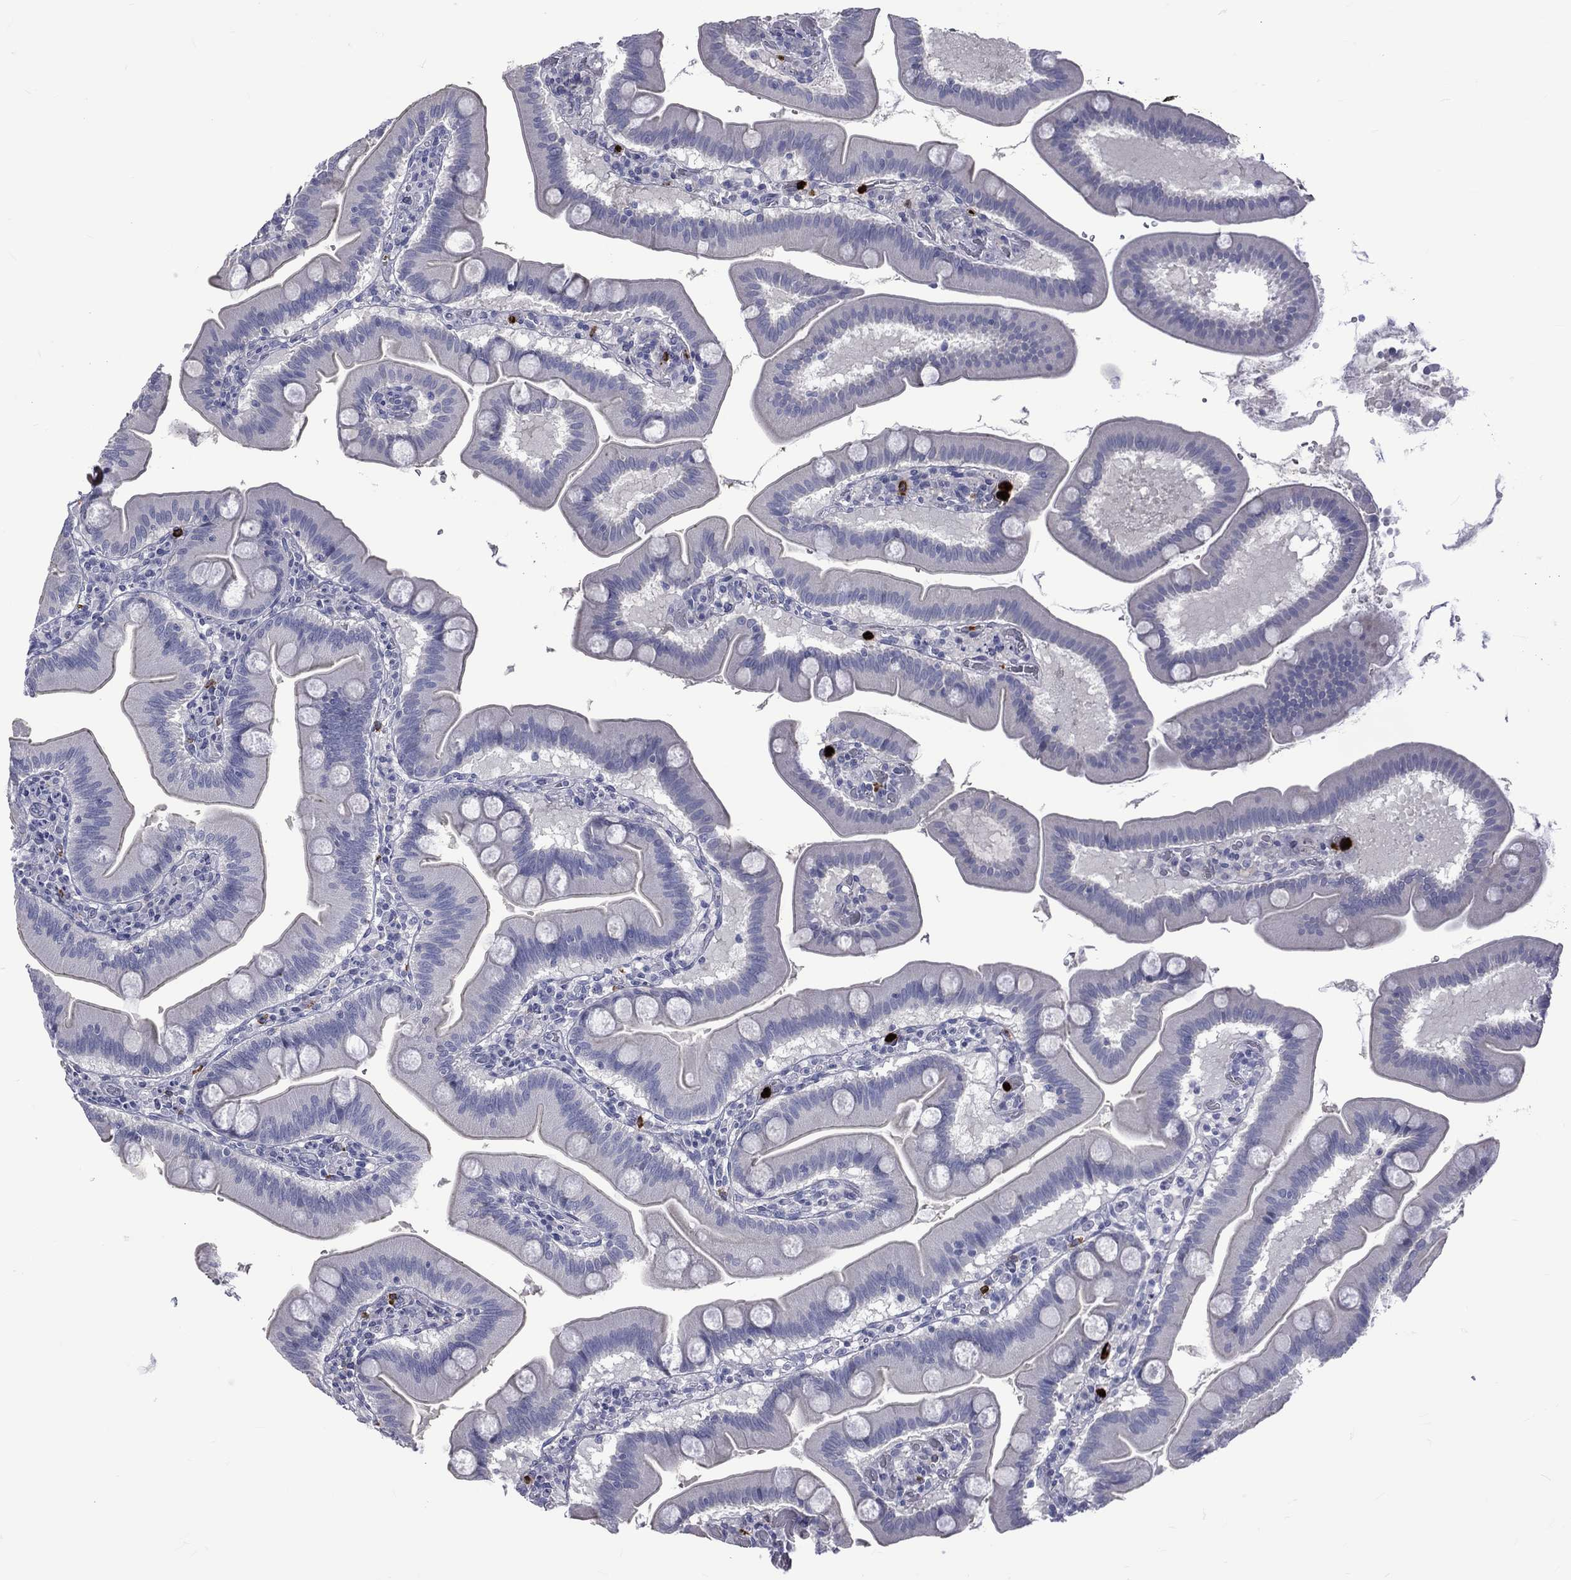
{"staining": {"intensity": "negative", "quantity": "none", "location": "none"}, "tissue": "duodenum", "cell_type": "Glandular cells", "image_type": "normal", "snomed": [{"axis": "morphology", "description": "Normal tissue, NOS"}, {"axis": "topography", "description": "Duodenum"}], "caption": "This micrograph is of unremarkable duodenum stained with immunohistochemistry (IHC) to label a protein in brown with the nuclei are counter-stained blue. There is no staining in glandular cells. (Stains: DAB immunohistochemistry with hematoxylin counter stain, Microscopy: brightfield microscopy at high magnification).", "gene": "ELANE", "patient": {"sex": "male", "age": 59}}